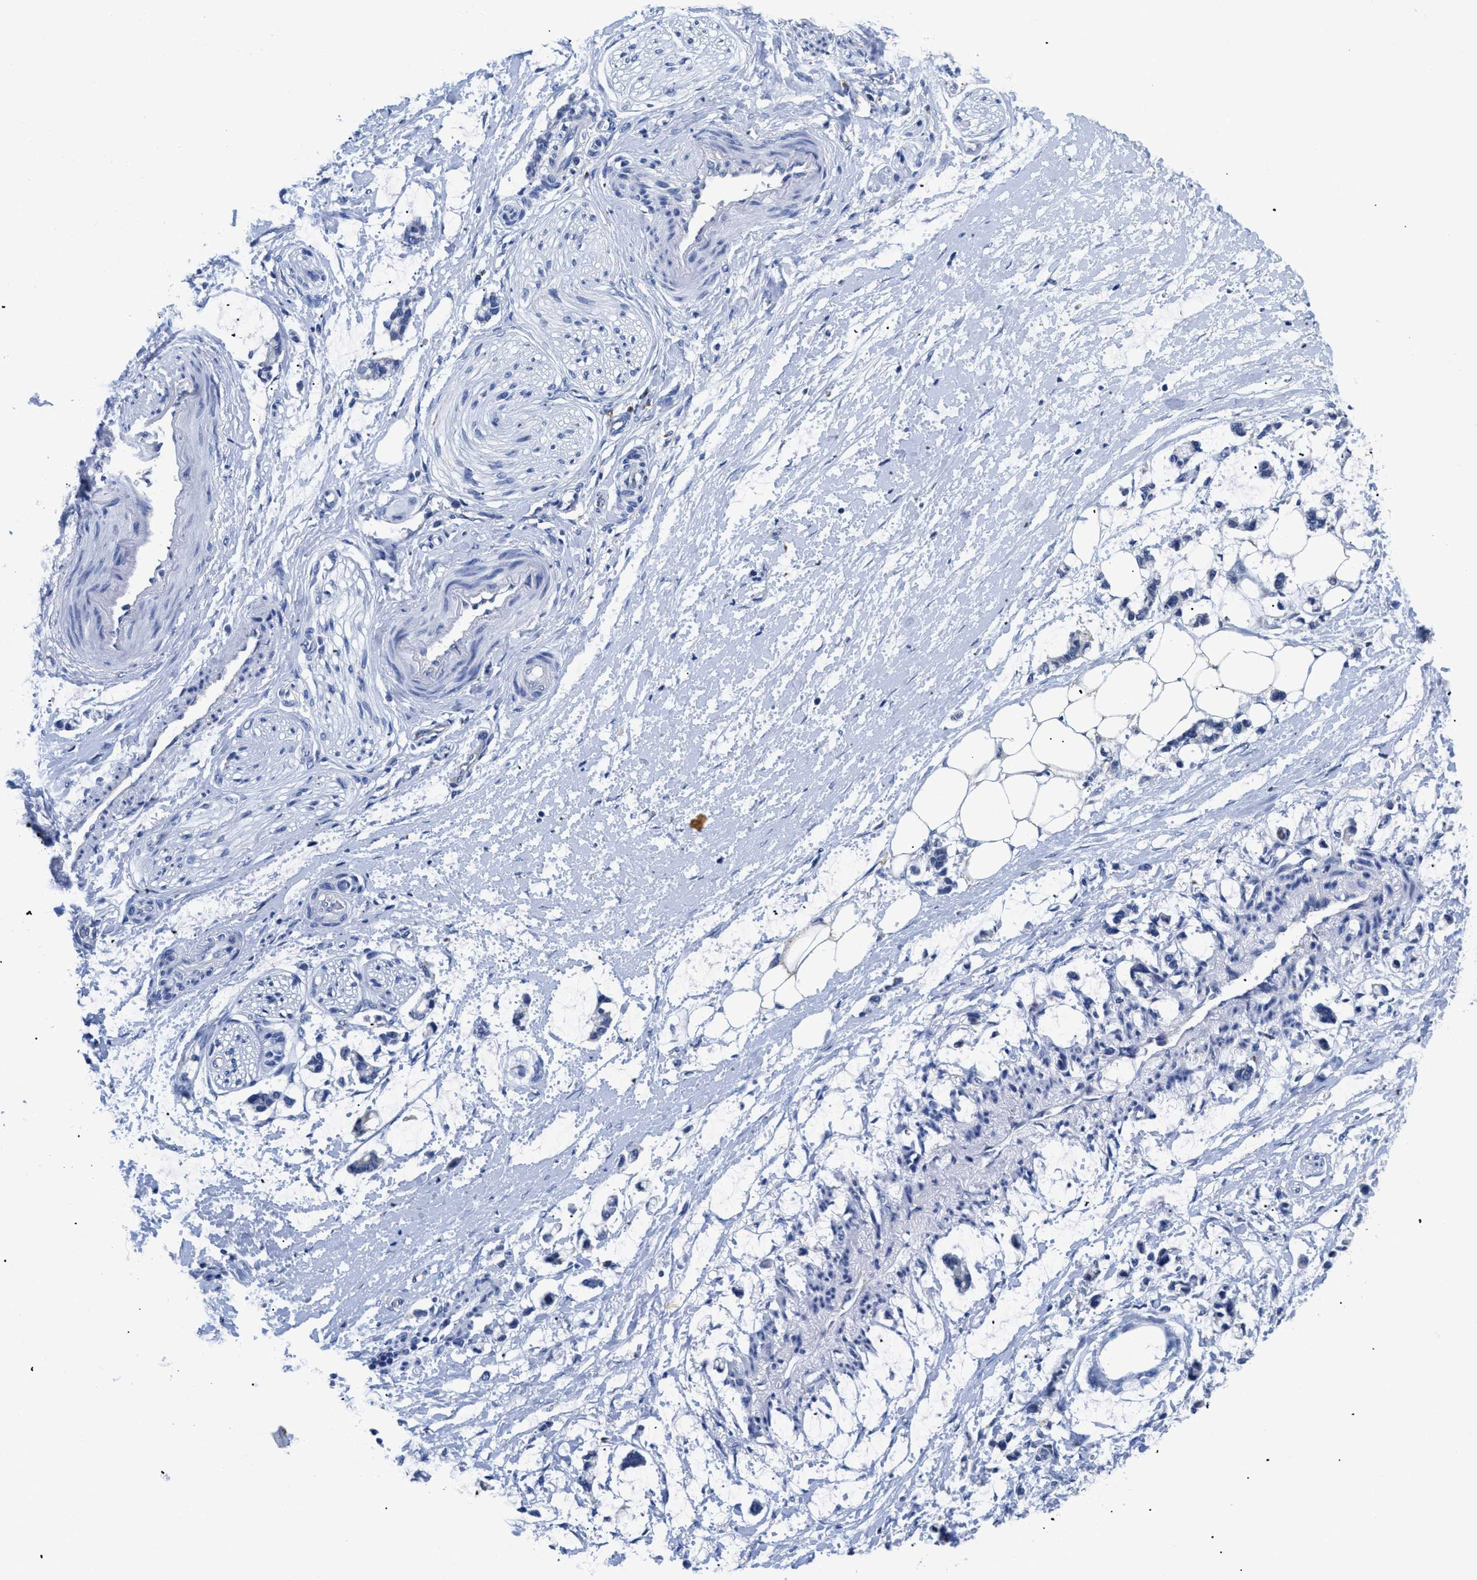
{"staining": {"intensity": "negative", "quantity": "none", "location": "none"}, "tissue": "adipose tissue", "cell_type": "Adipocytes", "image_type": "normal", "snomed": [{"axis": "morphology", "description": "Normal tissue, NOS"}, {"axis": "morphology", "description": "Adenocarcinoma, NOS"}, {"axis": "topography", "description": "Colon"}, {"axis": "topography", "description": "Peripheral nerve tissue"}], "caption": "Immunohistochemistry (IHC) of normal human adipose tissue demonstrates no positivity in adipocytes. Nuclei are stained in blue.", "gene": "APOBEC2", "patient": {"sex": "male", "age": 14}}